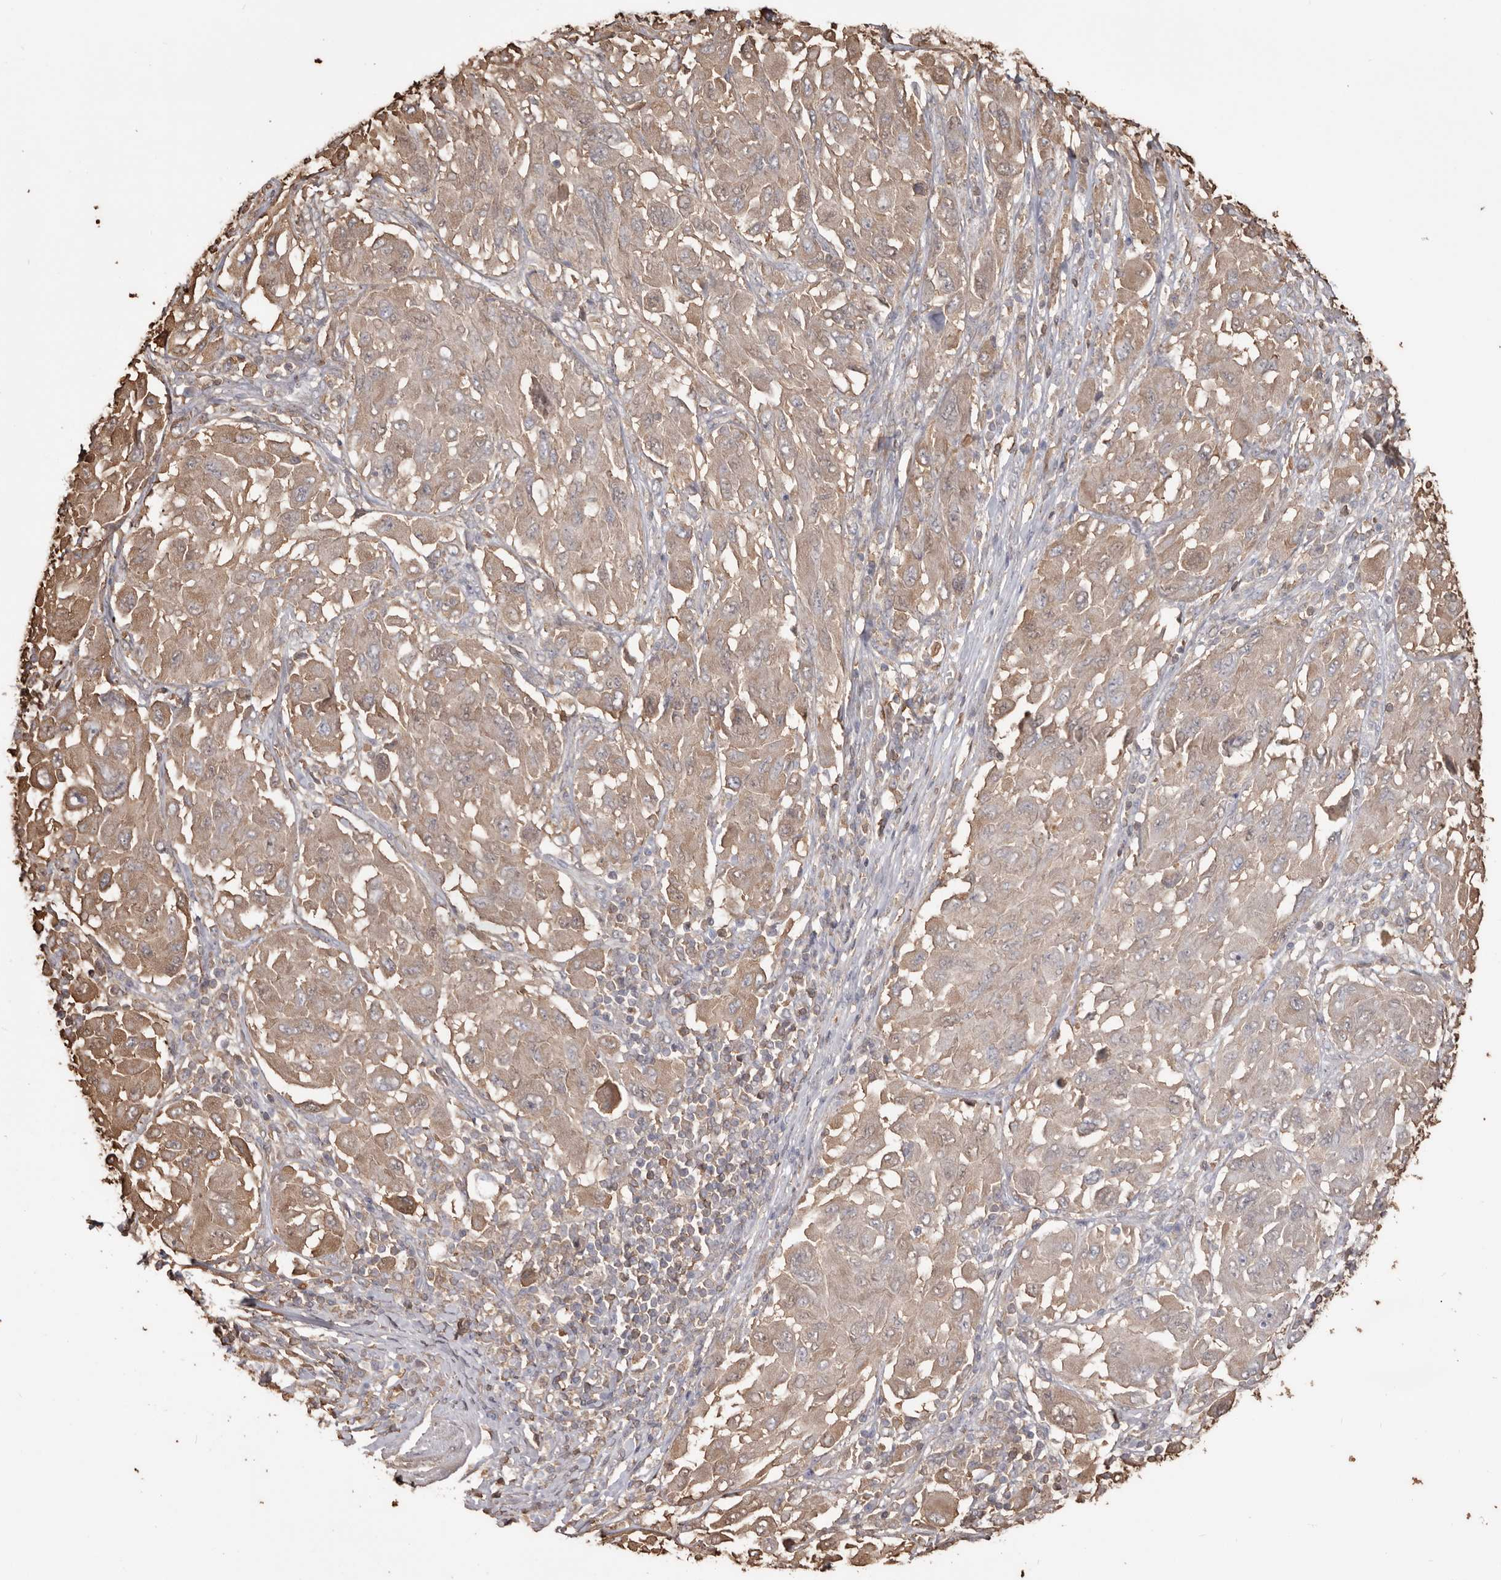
{"staining": {"intensity": "weak", "quantity": ">75%", "location": "cytoplasmic/membranous"}, "tissue": "melanoma", "cell_type": "Tumor cells", "image_type": "cancer", "snomed": [{"axis": "morphology", "description": "Malignant melanoma, NOS"}, {"axis": "topography", "description": "Skin"}], "caption": "High-magnification brightfield microscopy of melanoma stained with DAB (3,3'-diaminobenzidine) (brown) and counterstained with hematoxylin (blue). tumor cells exhibit weak cytoplasmic/membranous positivity is appreciated in about>75% of cells. Using DAB (brown) and hematoxylin (blue) stains, captured at high magnification using brightfield microscopy.", "gene": "PKM", "patient": {"sex": "female", "age": 91}}